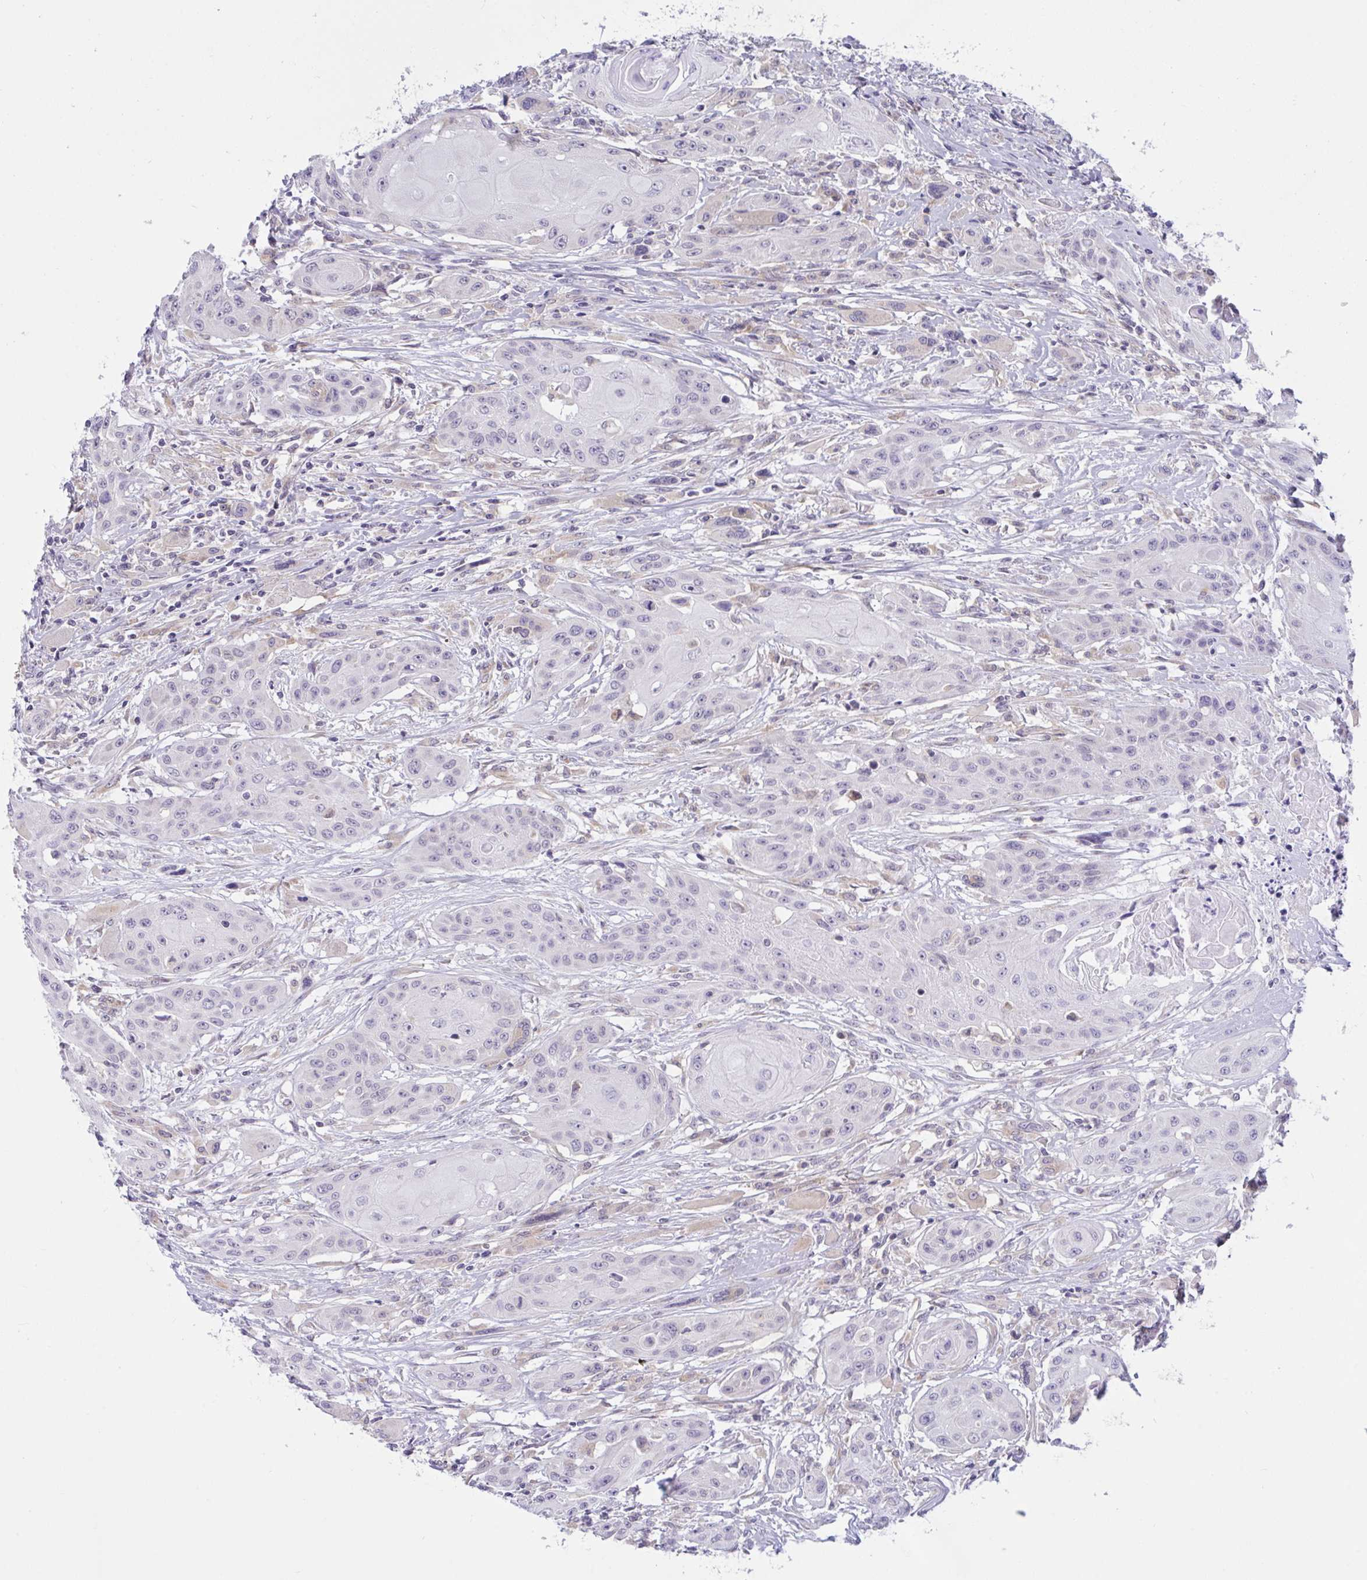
{"staining": {"intensity": "negative", "quantity": "none", "location": "none"}, "tissue": "head and neck cancer", "cell_type": "Tumor cells", "image_type": "cancer", "snomed": [{"axis": "morphology", "description": "Squamous cell carcinoma, NOS"}, {"axis": "topography", "description": "Oral tissue"}, {"axis": "topography", "description": "Head-Neck"}, {"axis": "topography", "description": "Neck, NOS"}], "caption": "IHC micrograph of human head and neck squamous cell carcinoma stained for a protein (brown), which displays no expression in tumor cells.", "gene": "CAMLG", "patient": {"sex": "female", "age": 55}}